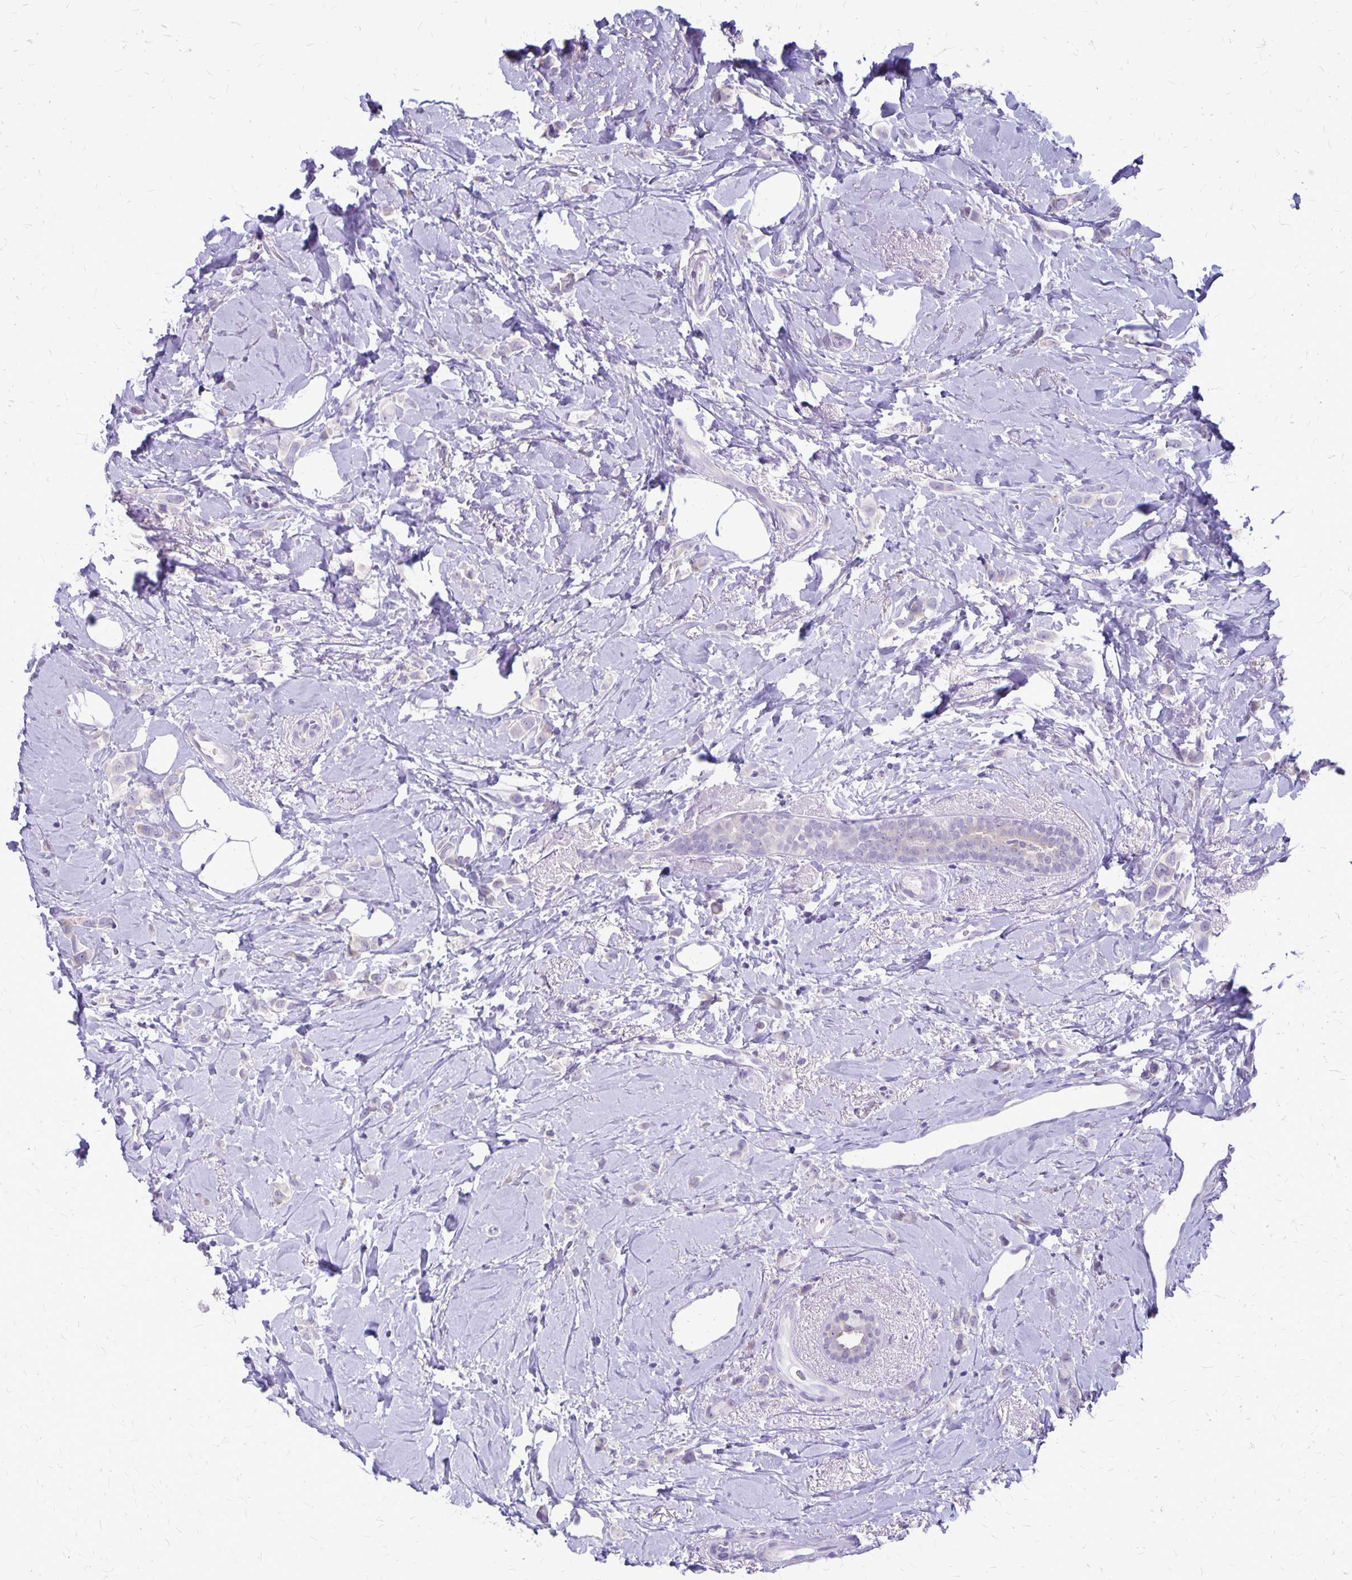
{"staining": {"intensity": "negative", "quantity": "none", "location": "none"}, "tissue": "breast cancer", "cell_type": "Tumor cells", "image_type": "cancer", "snomed": [{"axis": "morphology", "description": "Lobular carcinoma"}, {"axis": "topography", "description": "Breast"}], "caption": "This is an immunohistochemistry micrograph of human breast cancer (lobular carcinoma). There is no positivity in tumor cells.", "gene": "PLXNB3", "patient": {"sex": "female", "age": 66}}